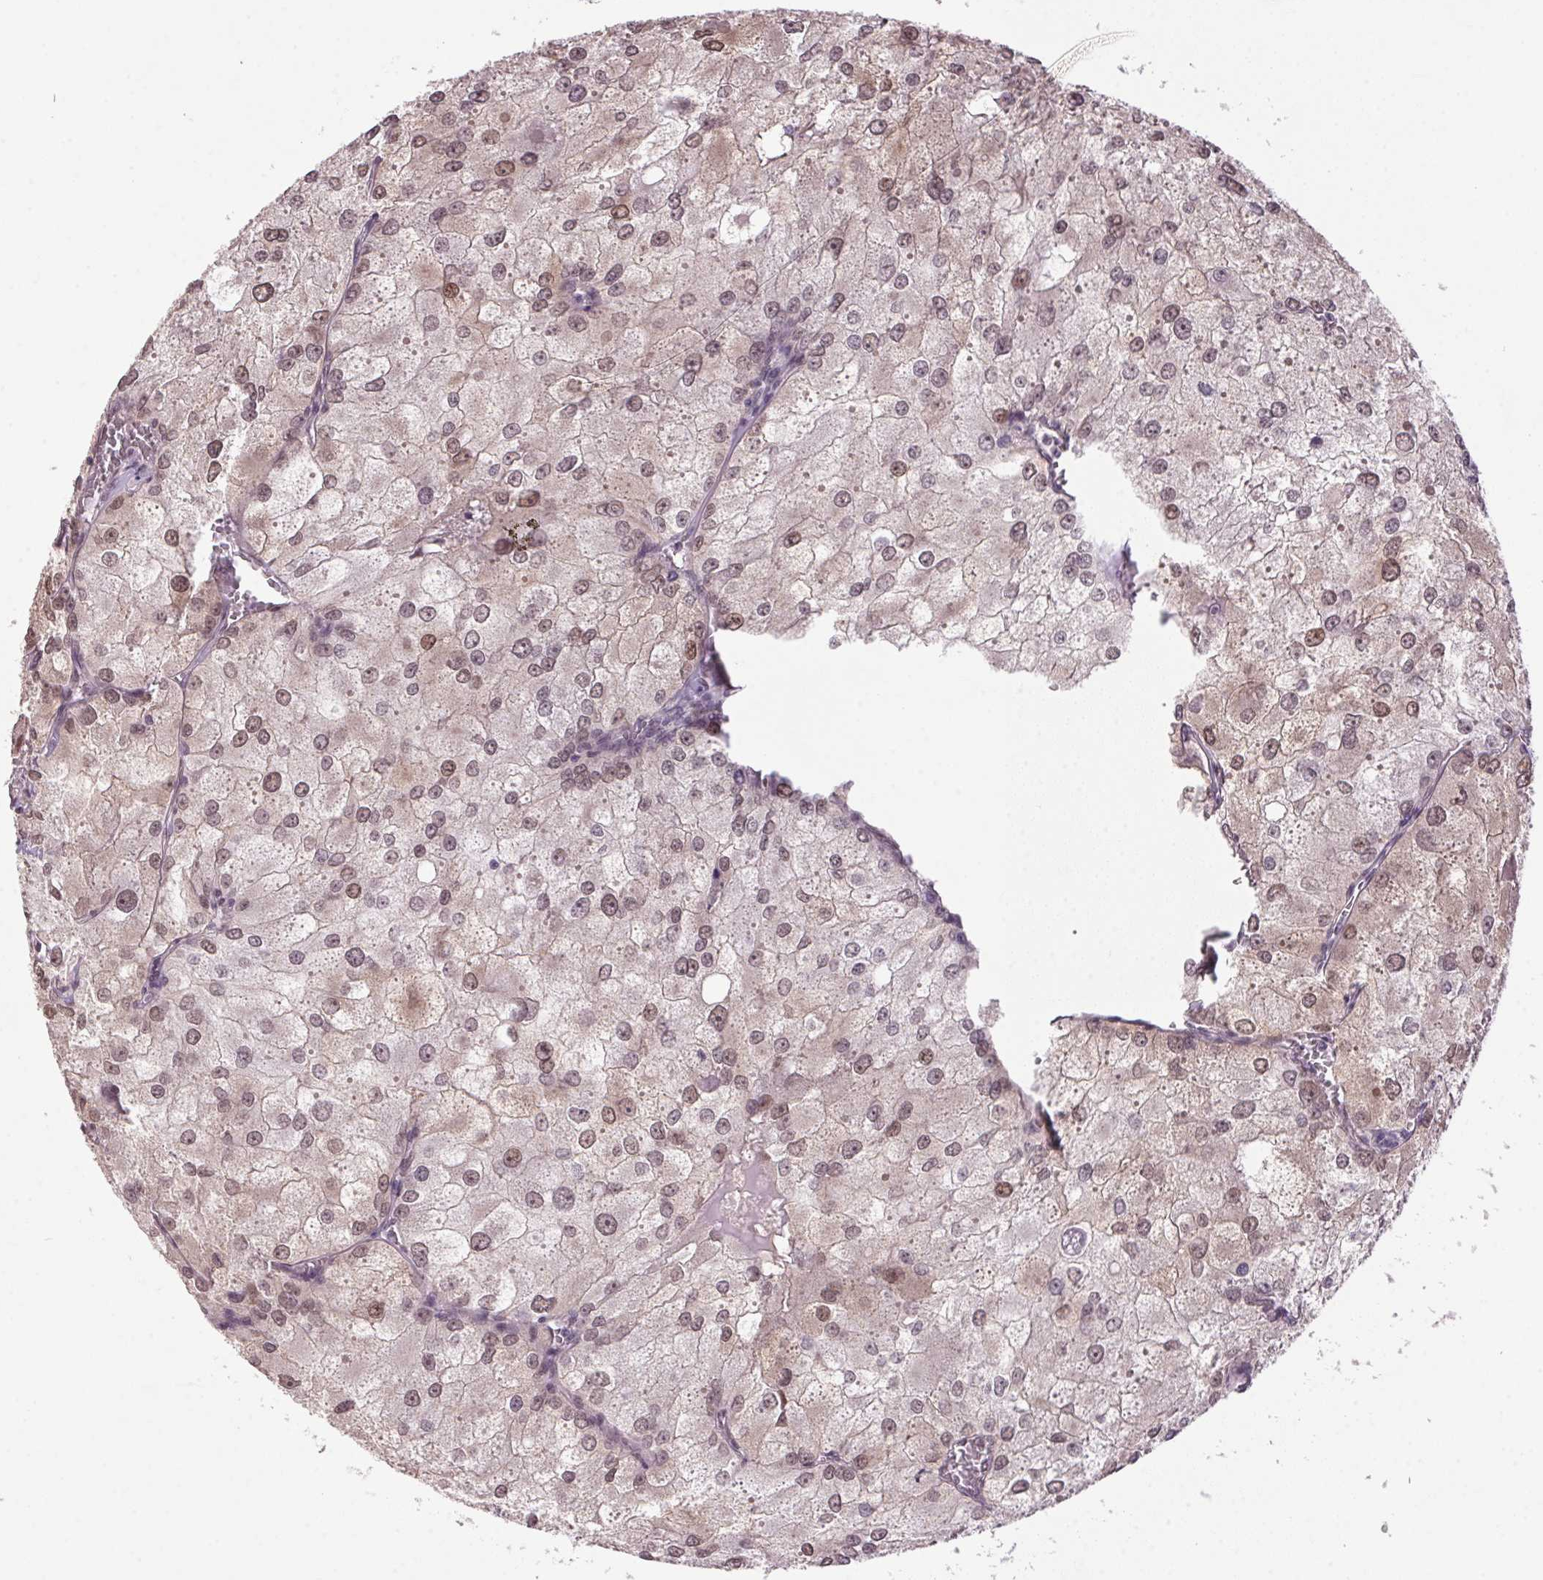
{"staining": {"intensity": "weak", "quantity": ">75%", "location": "nuclear"}, "tissue": "renal cancer", "cell_type": "Tumor cells", "image_type": "cancer", "snomed": [{"axis": "morphology", "description": "Adenocarcinoma, NOS"}, {"axis": "topography", "description": "Kidney"}], "caption": "Immunohistochemistry (IHC) histopathology image of neoplastic tissue: renal cancer (adenocarcinoma) stained using IHC exhibits low levels of weak protein expression localized specifically in the nuclear of tumor cells, appearing as a nuclear brown color.", "gene": "ZBTB4", "patient": {"sex": "female", "age": 70}}